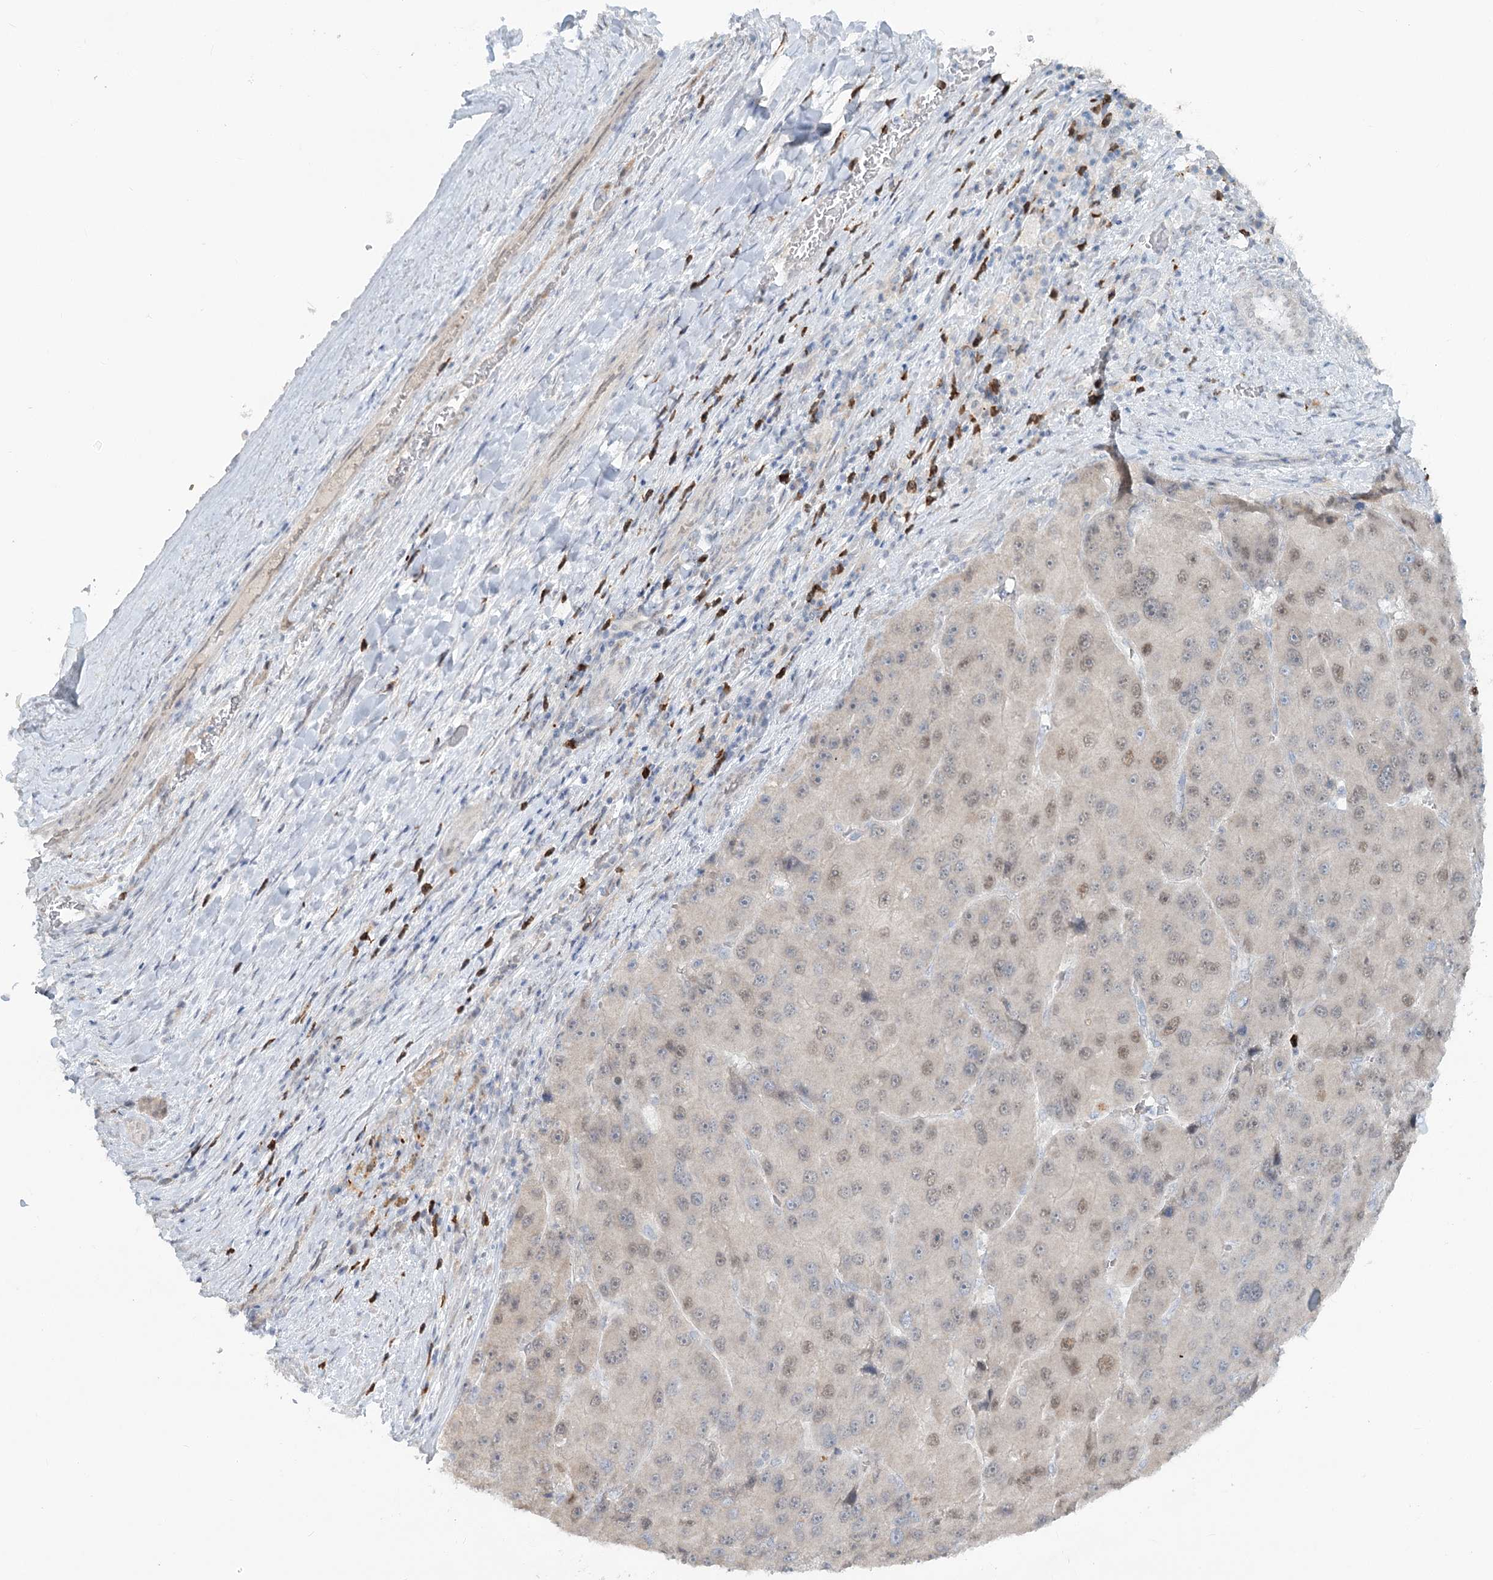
{"staining": {"intensity": "weak", "quantity": "25%-75%", "location": "nuclear"}, "tissue": "liver cancer", "cell_type": "Tumor cells", "image_type": "cancer", "snomed": [{"axis": "morphology", "description": "Carcinoma, Hepatocellular, NOS"}, {"axis": "topography", "description": "Liver"}], "caption": "Immunohistochemical staining of human liver hepatocellular carcinoma displays low levels of weak nuclear positivity in about 25%-75% of tumor cells.", "gene": "ABITRAM", "patient": {"sex": "female", "age": 73}}